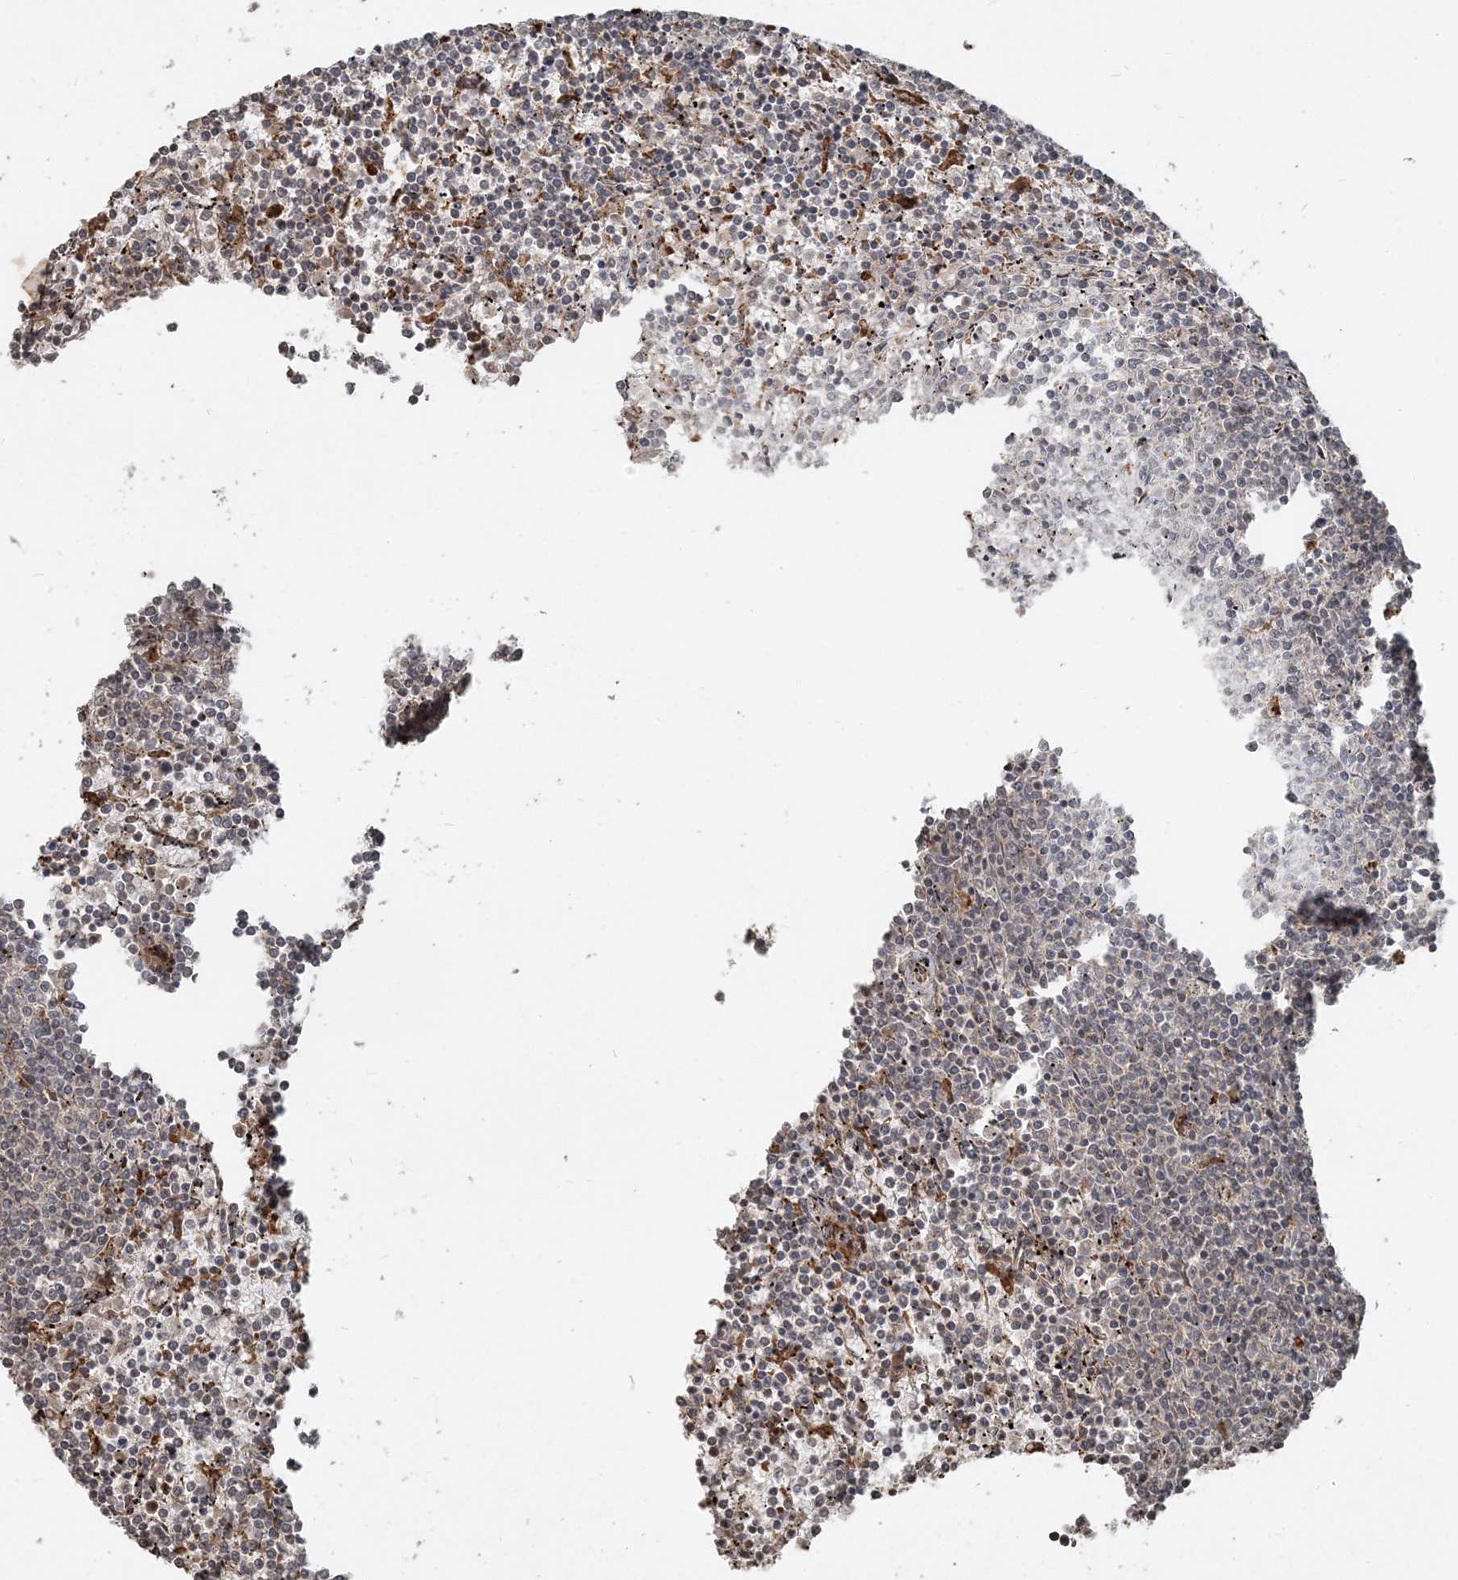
{"staining": {"intensity": "negative", "quantity": "none", "location": "none"}, "tissue": "lymphoma", "cell_type": "Tumor cells", "image_type": "cancer", "snomed": [{"axis": "morphology", "description": "Malignant lymphoma, non-Hodgkin's type, Low grade"}, {"axis": "topography", "description": "Spleen"}], "caption": "Immunohistochemical staining of low-grade malignant lymphoma, non-Hodgkin's type displays no significant positivity in tumor cells. (DAB (3,3'-diaminobenzidine) immunohistochemistry, high magnification).", "gene": "NARS1", "patient": {"sex": "female", "age": 50}}